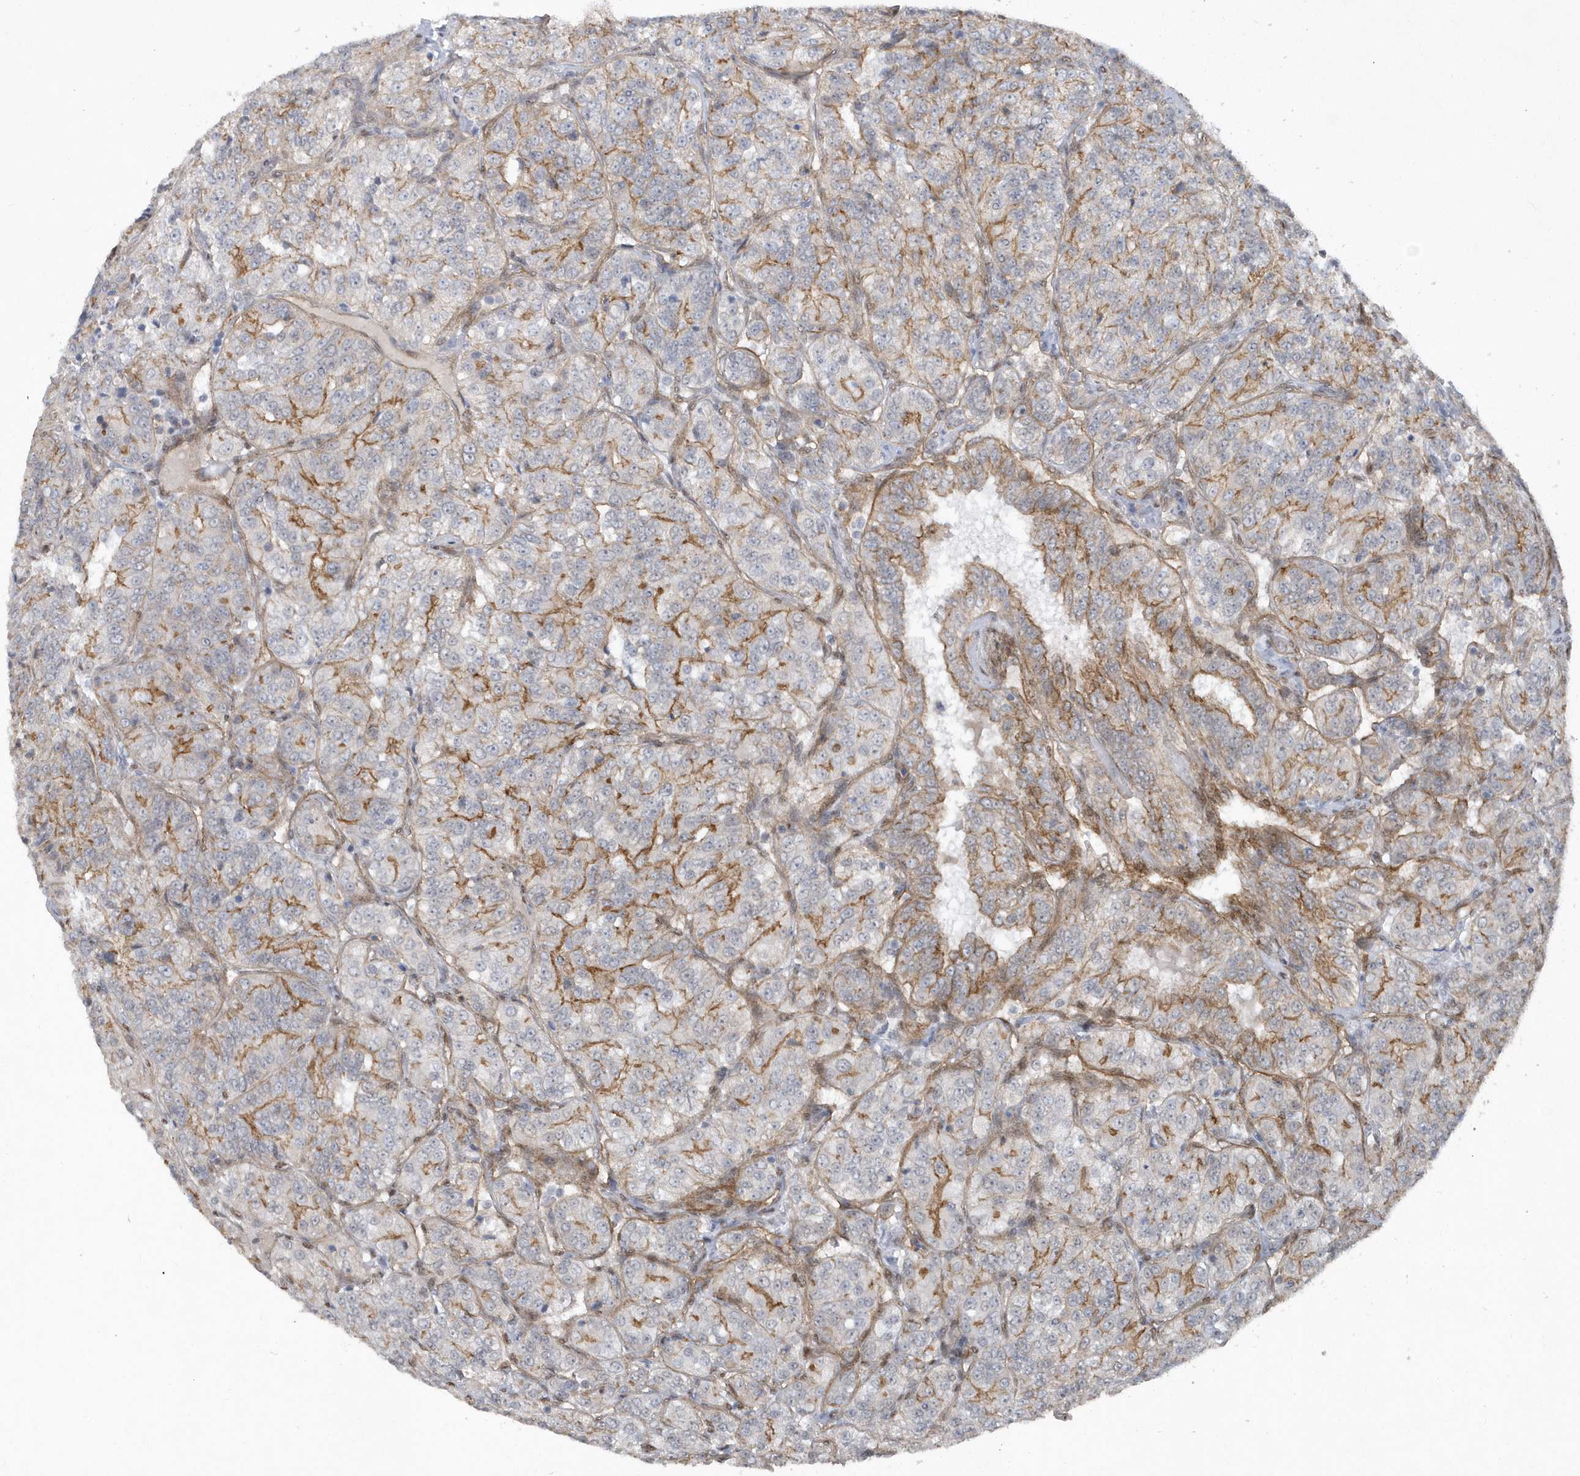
{"staining": {"intensity": "moderate", "quantity": "<25%", "location": "cytoplasmic/membranous"}, "tissue": "renal cancer", "cell_type": "Tumor cells", "image_type": "cancer", "snomed": [{"axis": "morphology", "description": "Adenocarcinoma, NOS"}, {"axis": "topography", "description": "Kidney"}], "caption": "Human adenocarcinoma (renal) stained with a brown dye reveals moderate cytoplasmic/membranous positive staining in about <25% of tumor cells.", "gene": "RAI14", "patient": {"sex": "female", "age": 63}}